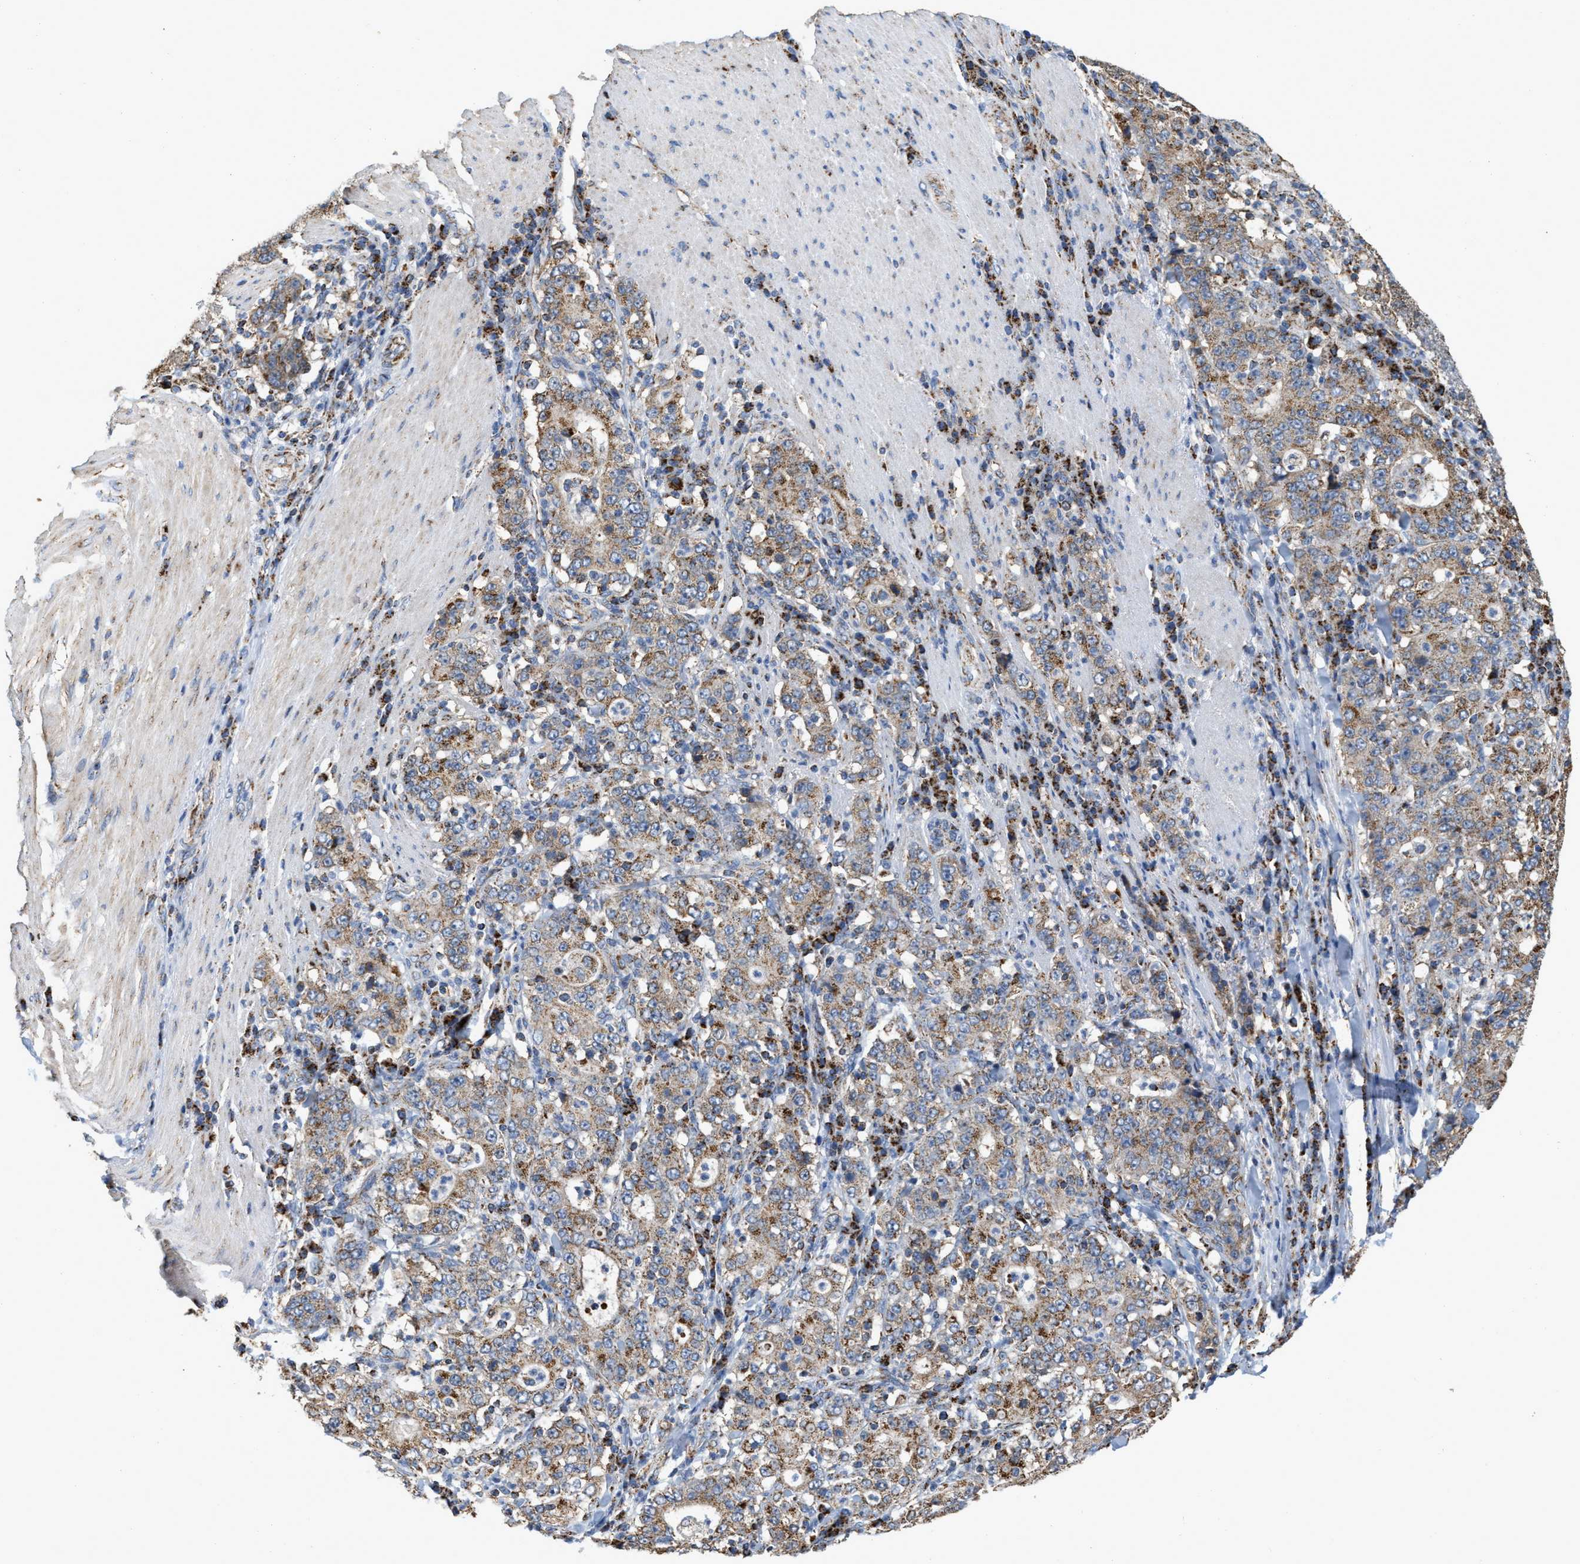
{"staining": {"intensity": "weak", "quantity": ">75%", "location": "cytoplasmic/membranous"}, "tissue": "stomach cancer", "cell_type": "Tumor cells", "image_type": "cancer", "snomed": [{"axis": "morphology", "description": "Normal tissue, NOS"}, {"axis": "morphology", "description": "Adenocarcinoma, NOS"}, {"axis": "topography", "description": "Stomach, upper"}, {"axis": "topography", "description": "Stomach"}], "caption": "Weak cytoplasmic/membranous protein expression is seen in about >75% of tumor cells in stomach cancer (adenocarcinoma).", "gene": "CBLB", "patient": {"sex": "male", "age": 59}}